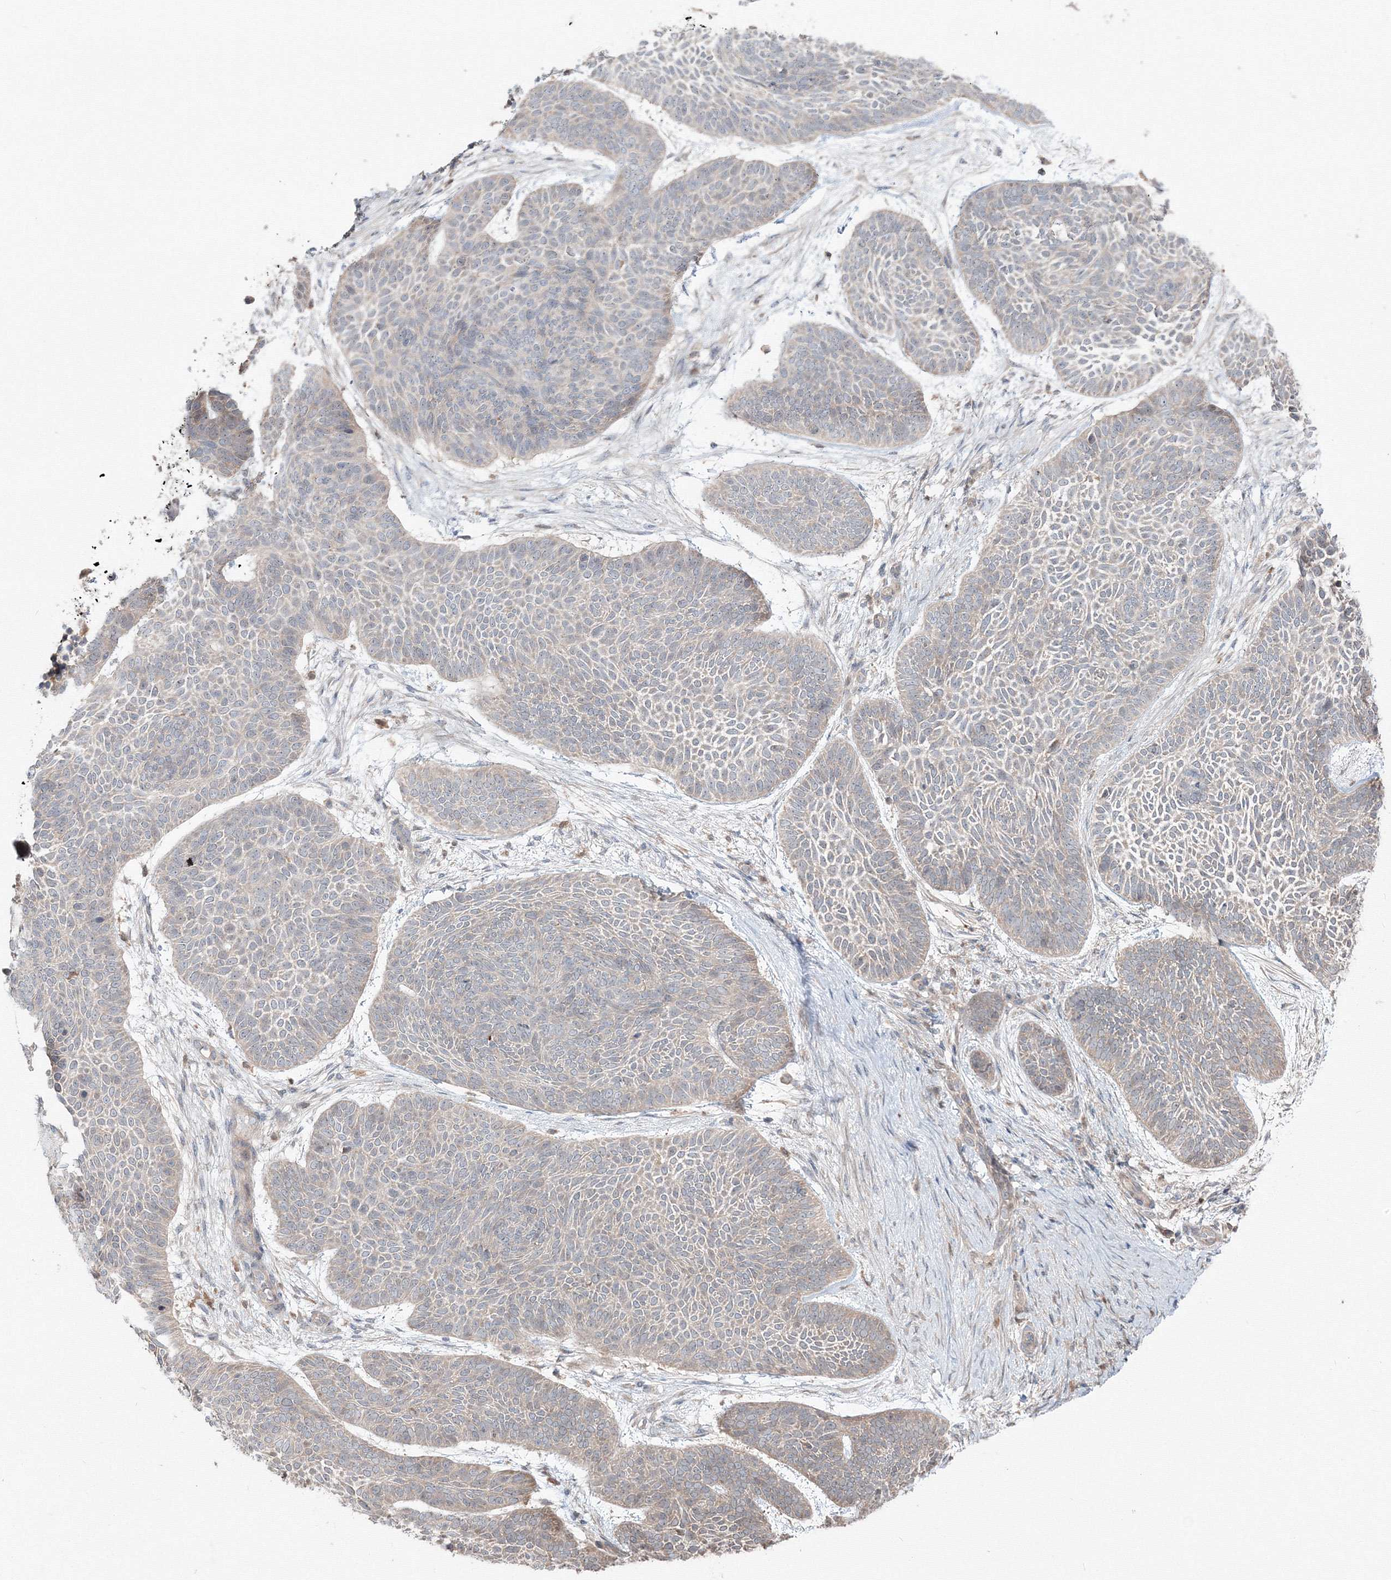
{"staining": {"intensity": "weak", "quantity": "<25%", "location": "cytoplasmic/membranous"}, "tissue": "skin cancer", "cell_type": "Tumor cells", "image_type": "cancer", "snomed": [{"axis": "morphology", "description": "Basal cell carcinoma"}, {"axis": "topography", "description": "Skin"}], "caption": "An immunohistochemistry micrograph of skin basal cell carcinoma is shown. There is no staining in tumor cells of skin basal cell carcinoma.", "gene": "MKRN2", "patient": {"sex": "male", "age": 85}}